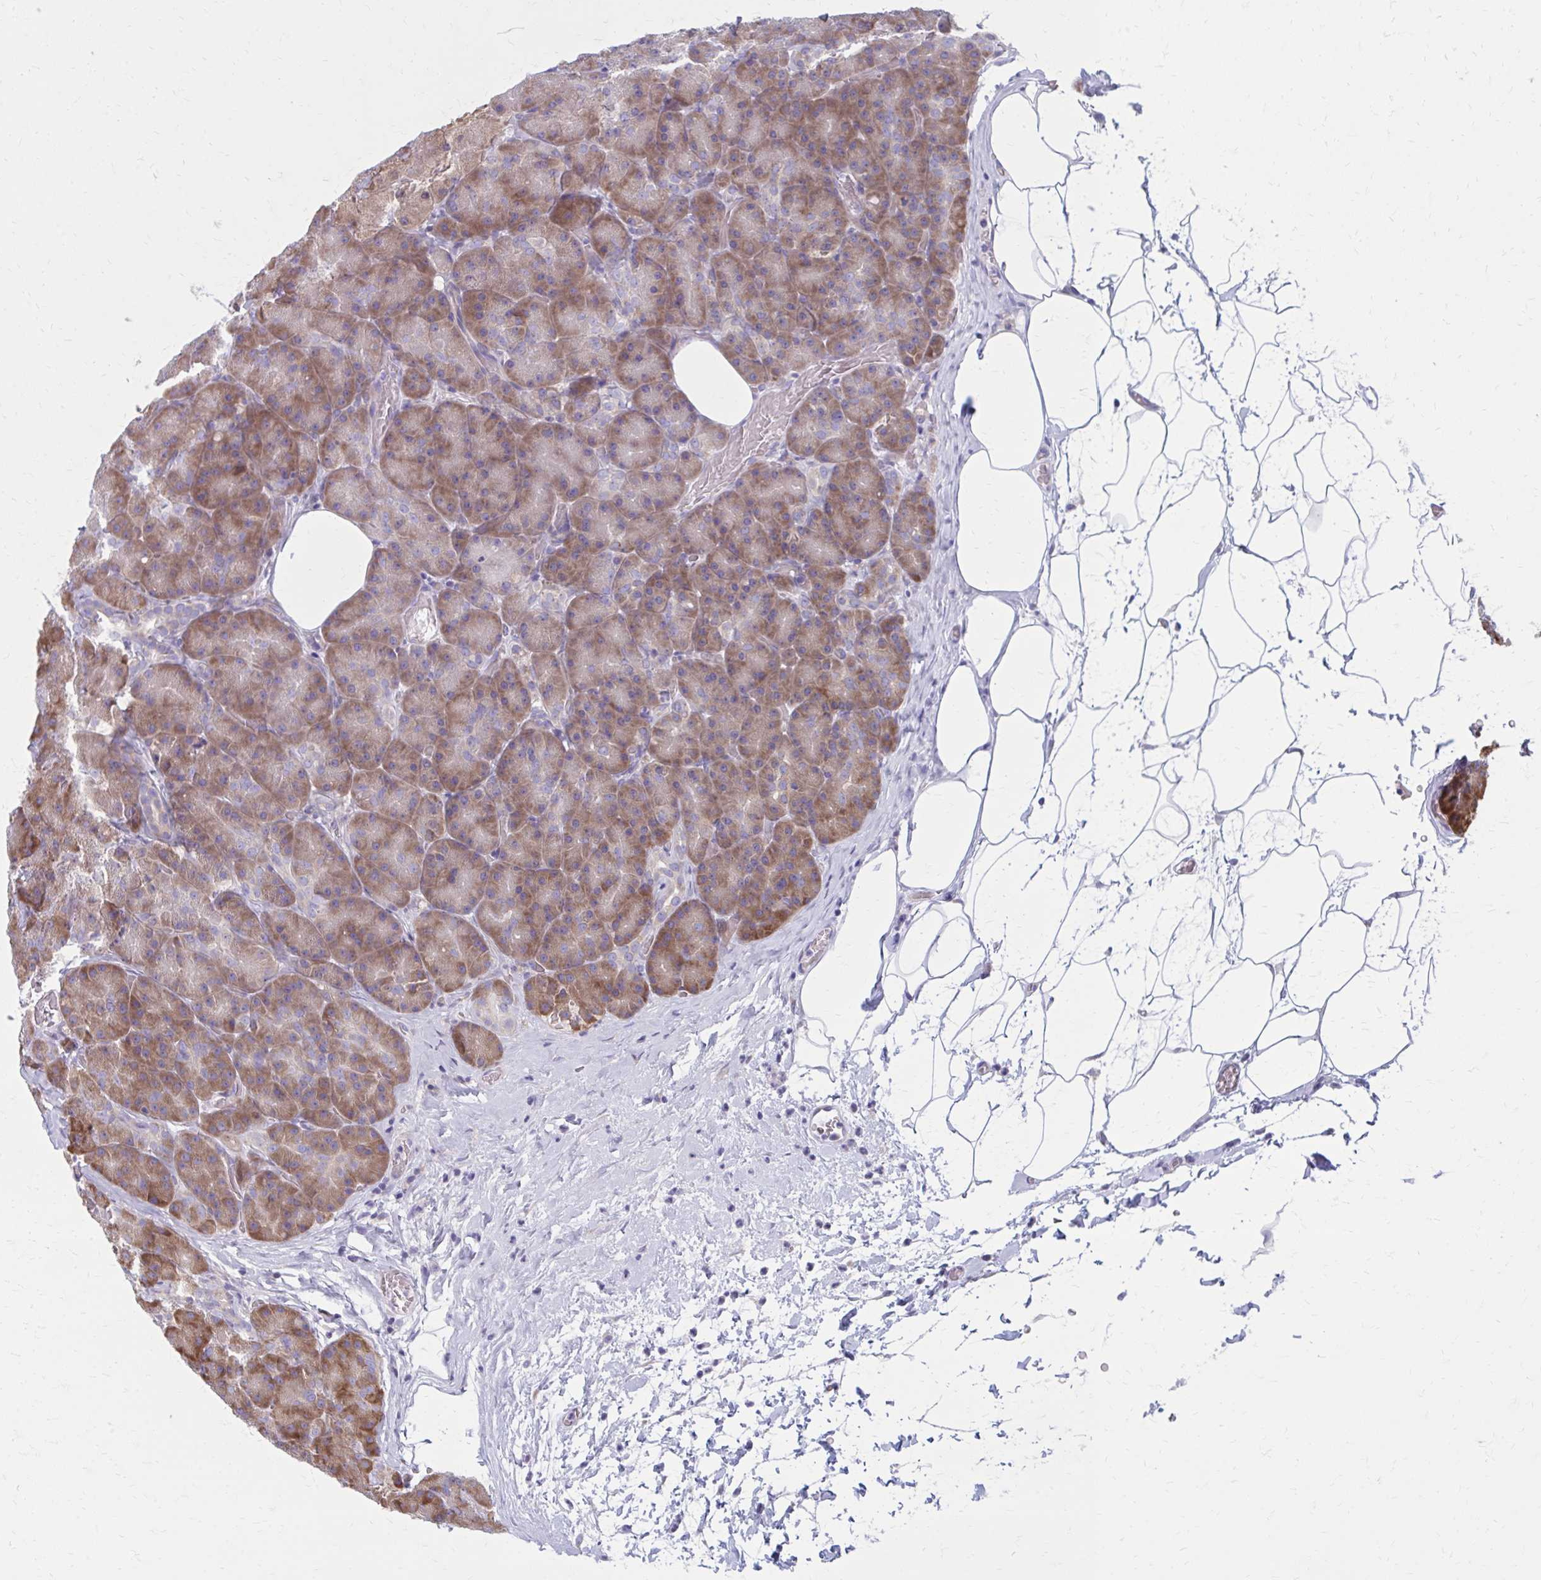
{"staining": {"intensity": "moderate", "quantity": ">75%", "location": "cytoplasmic/membranous"}, "tissue": "pancreas", "cell_type": "Exocrine glandular cells", "image_type": "normal", "snomed": [{"axis": "morphology", "description": "Normal tissue, NOS"}, {"axis": "topography", "description": "Pancreas"}], "caption": "Protein expression analysis of normal pancreas displays moderate cytoplasmic/membranous expression in about >75% of exocrine glandular cells.", "gene": "GIGYF2", "patient": {"sex": "male", "age": 57}}